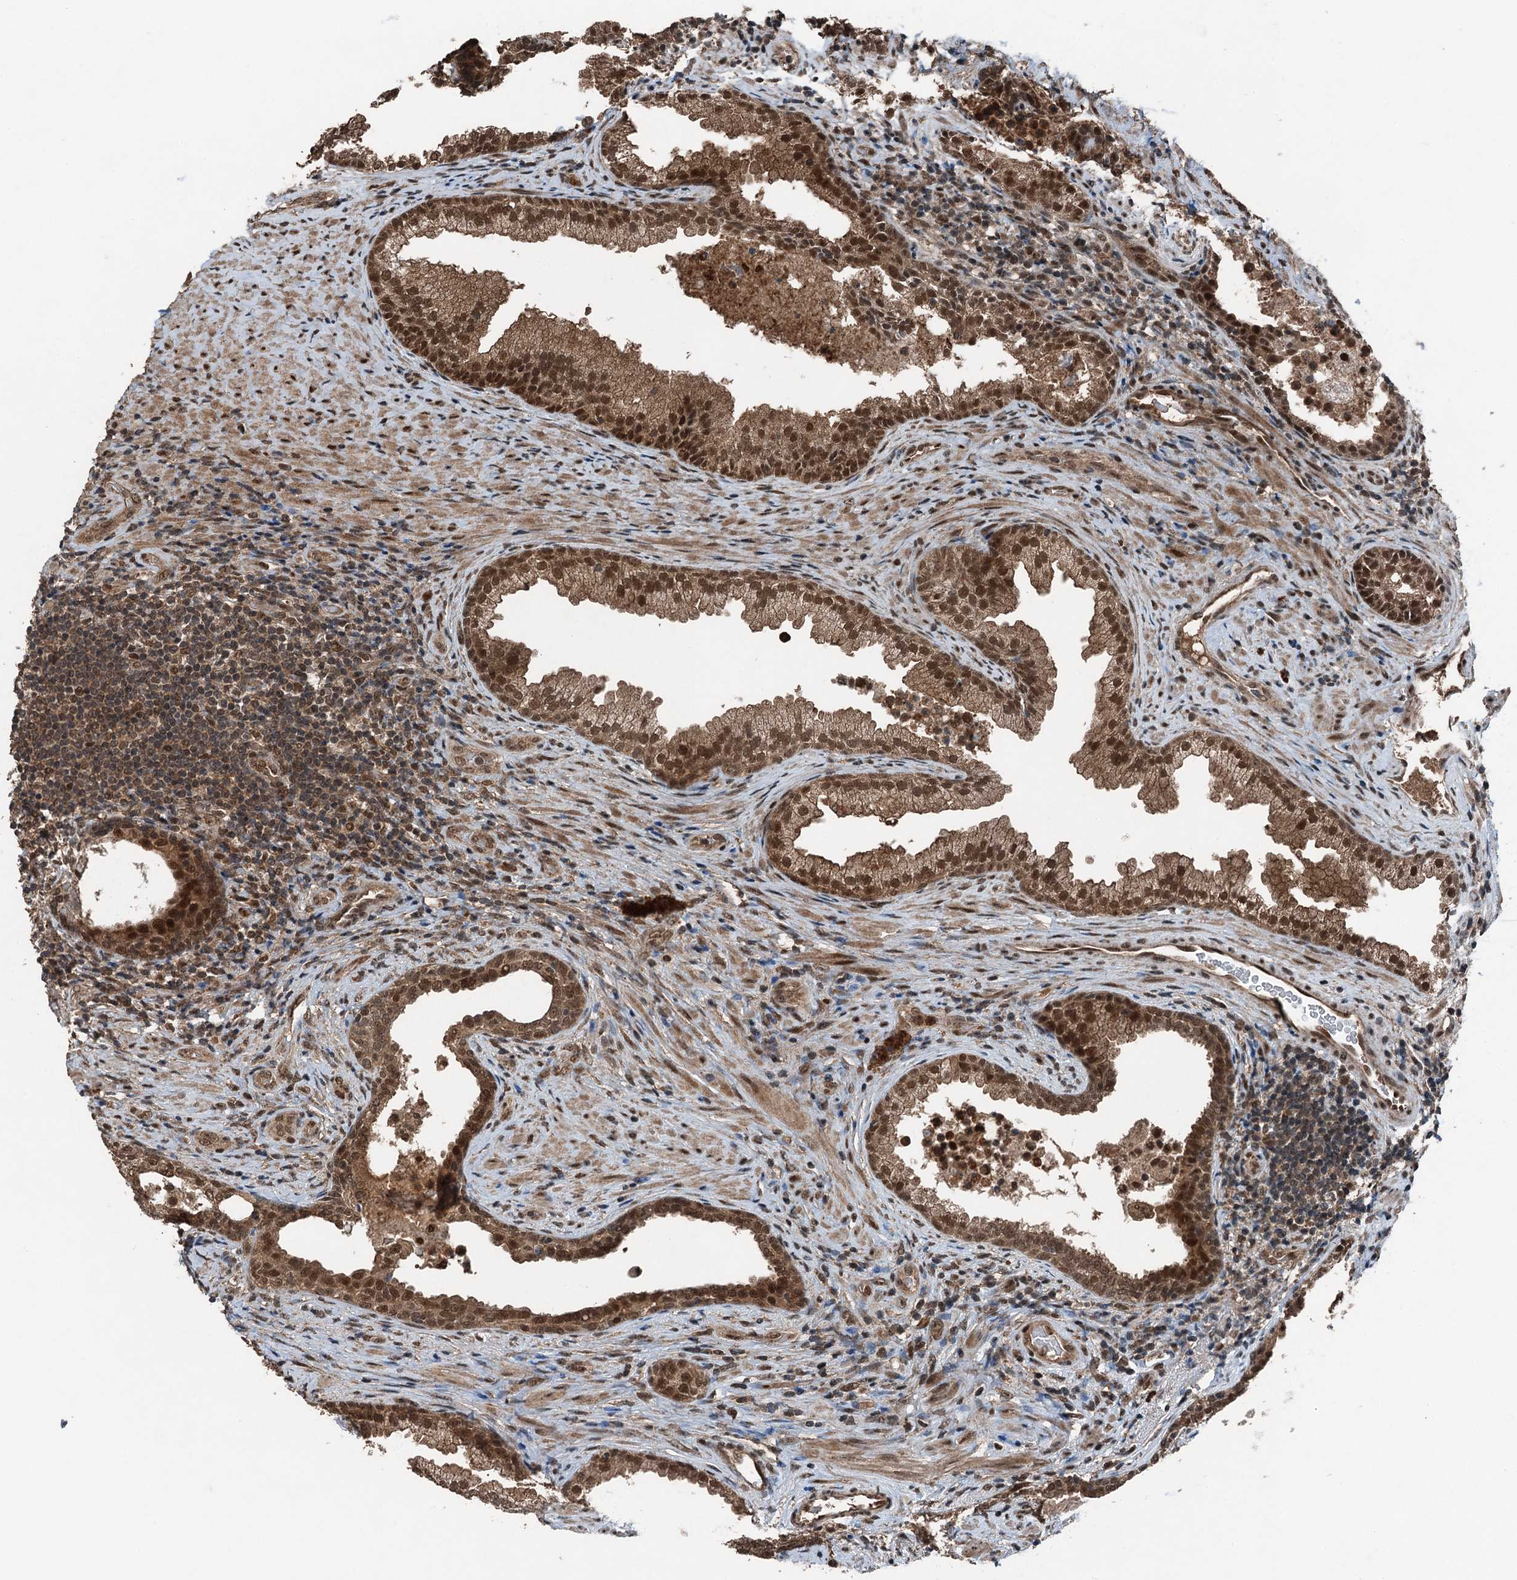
{"staining": {"intensity": "moderate", "quantity": ">75%", "location": "cytoplasmic/membranous,nuclear"}, "tissue": "prostate", "cell_type": "Glandular cells", "image_type": "normal", "snomed": [{"axis": "morphology", "description": "Normal tissue, NOS"}, {"axis": "topography", "description": "Prostate"}], "caption": "Protein expression analysis of benign prostate demonstrates moderate cytoplasmic/membranous,nuclear expression in about >75% of glandular cells. The staining was performed using DAB to visualize the protein expression in brown, while the nuclei were stained in blue with hematoxylin (Magnification: 20x).", "gene": "UBXN6", "patient": {"sex": "male", "age": 76}}